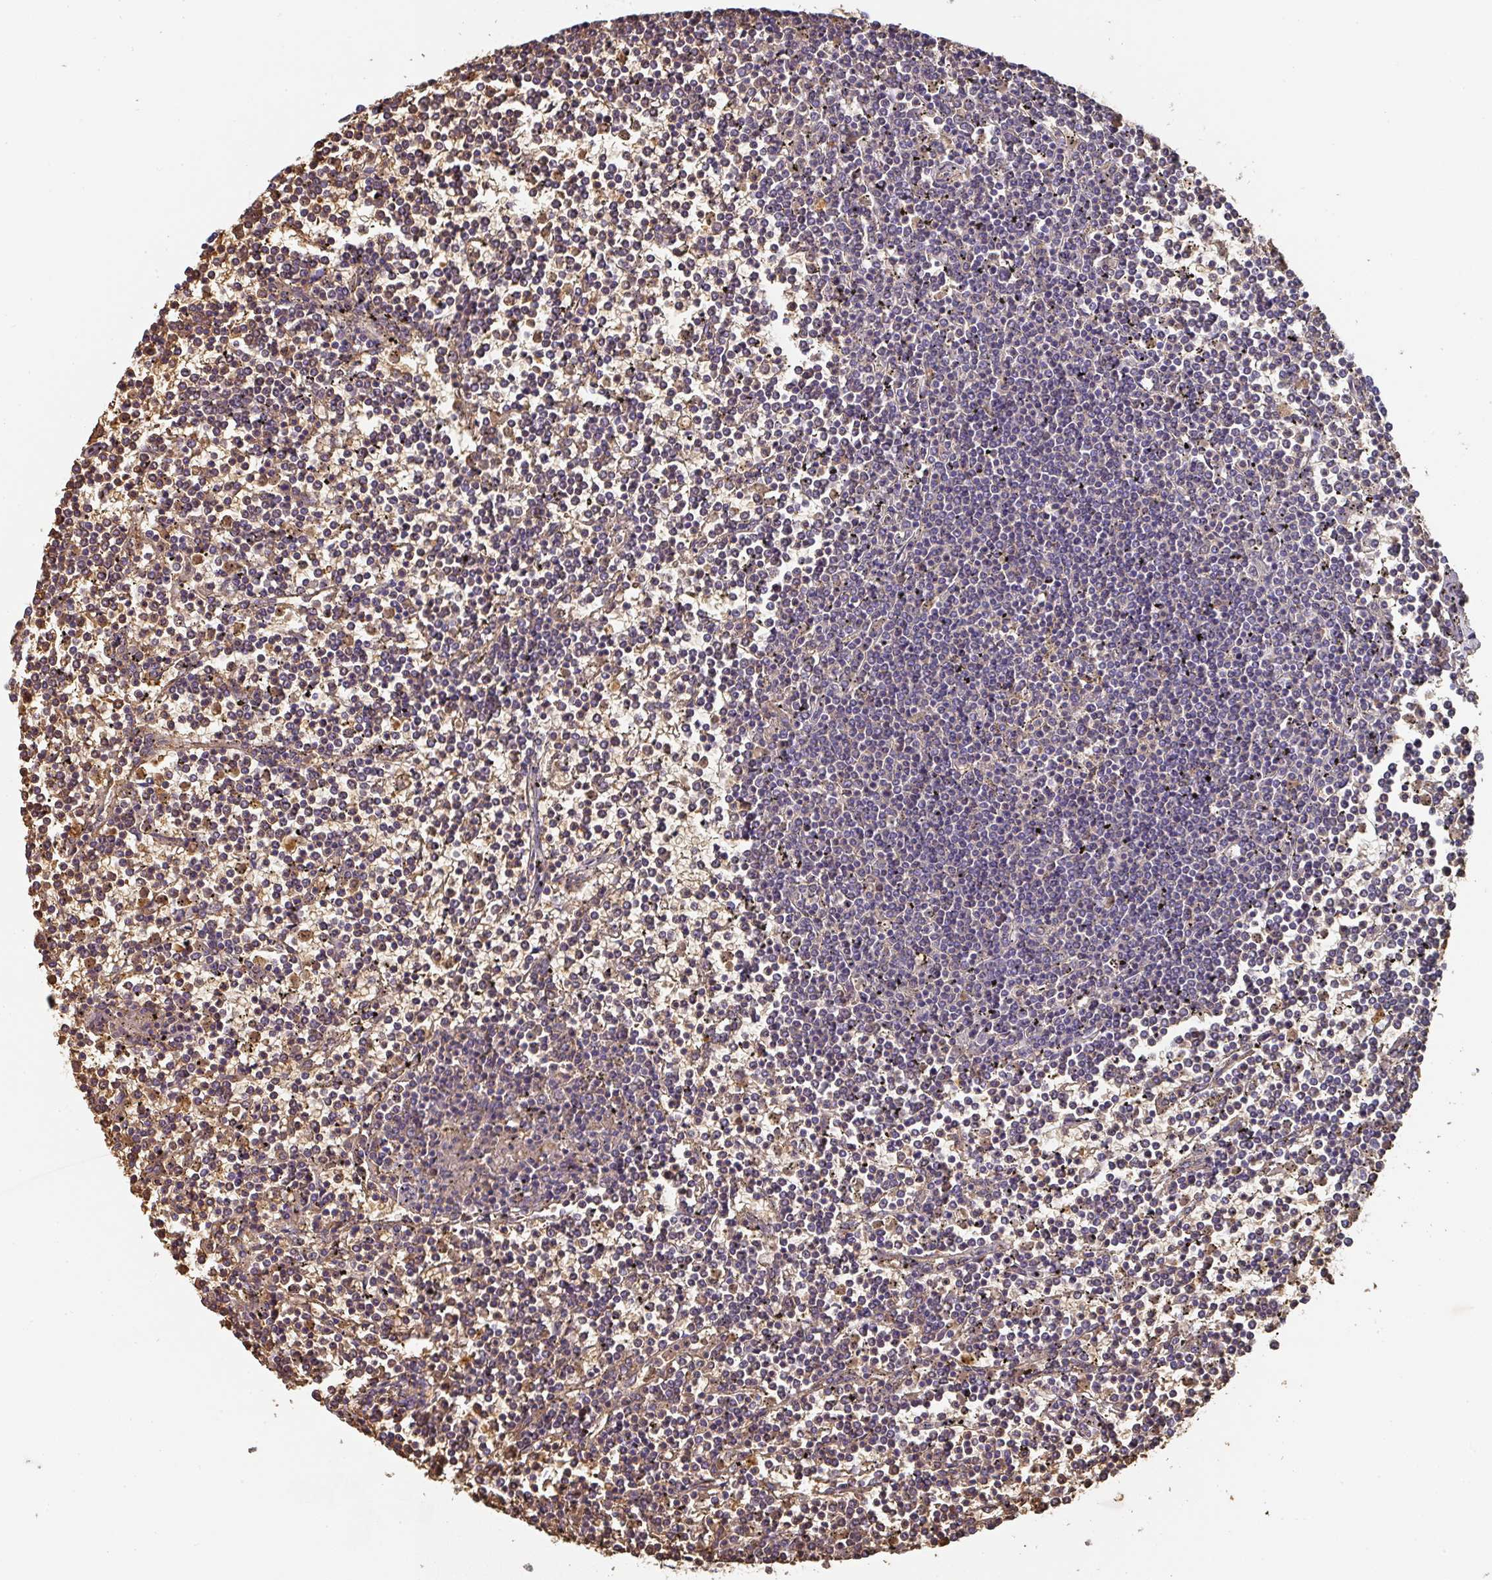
{"staining": {"intensity": "negative", "quantity": "none", "location": "none"}, "tissue": "lymphoma", "cell_type": "Tumor cells", "image_type": "cancer", "snomed": [{"axis": "morphology", "description": "Malignant lymphoma, non-Hodgkin's type, Low grade"}, {"axis": "topography", "description": "Spleen"}], "caption": "IHC micrograph of neoplastic tissue: malignant lymphoma, non-Hodgkin's type (low-grade) stained with DAB (3,3'-diaminobenzidine) reveals no significant protein expression in tumor cells.", "gene": "ALB", "patient": {"sex": "female", "age": 19}}